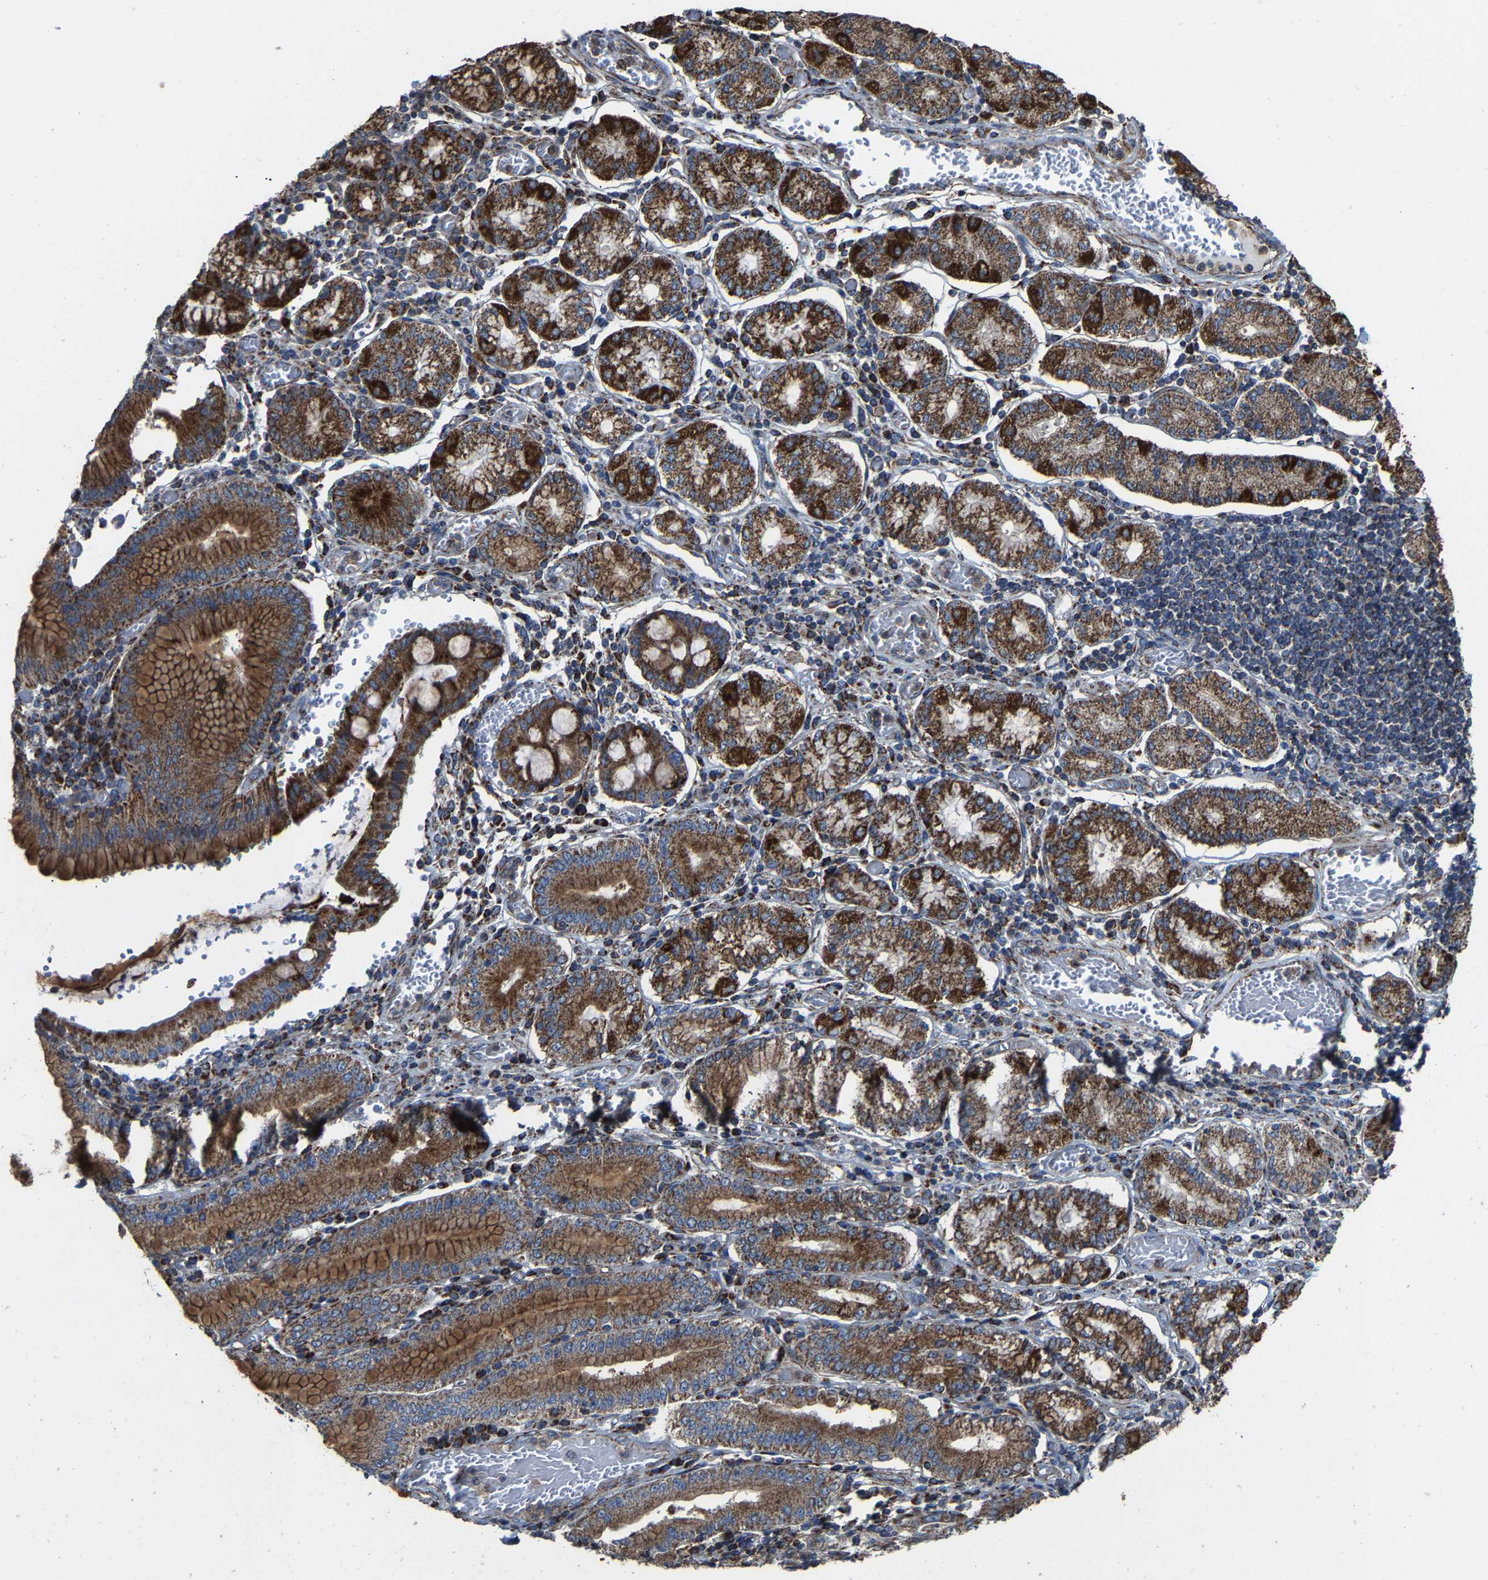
{"staining": {"intensity": "strong", "quantity": ">75%", "location": "cytoplasmic/membranous"}, "tissue": "stomach cancer", "cell_type": "Tumor cells", "image_type": "cancer", "snomed": [{"axis": "morphology", "description": "Adenocarcinoma, NOS"}, {"axis": "topography", "description": "Stomach"}], "caption": "IHC staining of stomach cancer (adenocarcinoma), which exhibits high levels of strong cytoplasmic/membranous expression in about >75% of tumor cells indicating strong cytoplasmic/membranous protein expression. The staining was performed using DAB (brown) for protein detection and nuclei were counterstained in hematoxylin (blue).", "gene": "NDUFV3", "patient": {"sex": "female", "age": 73}}